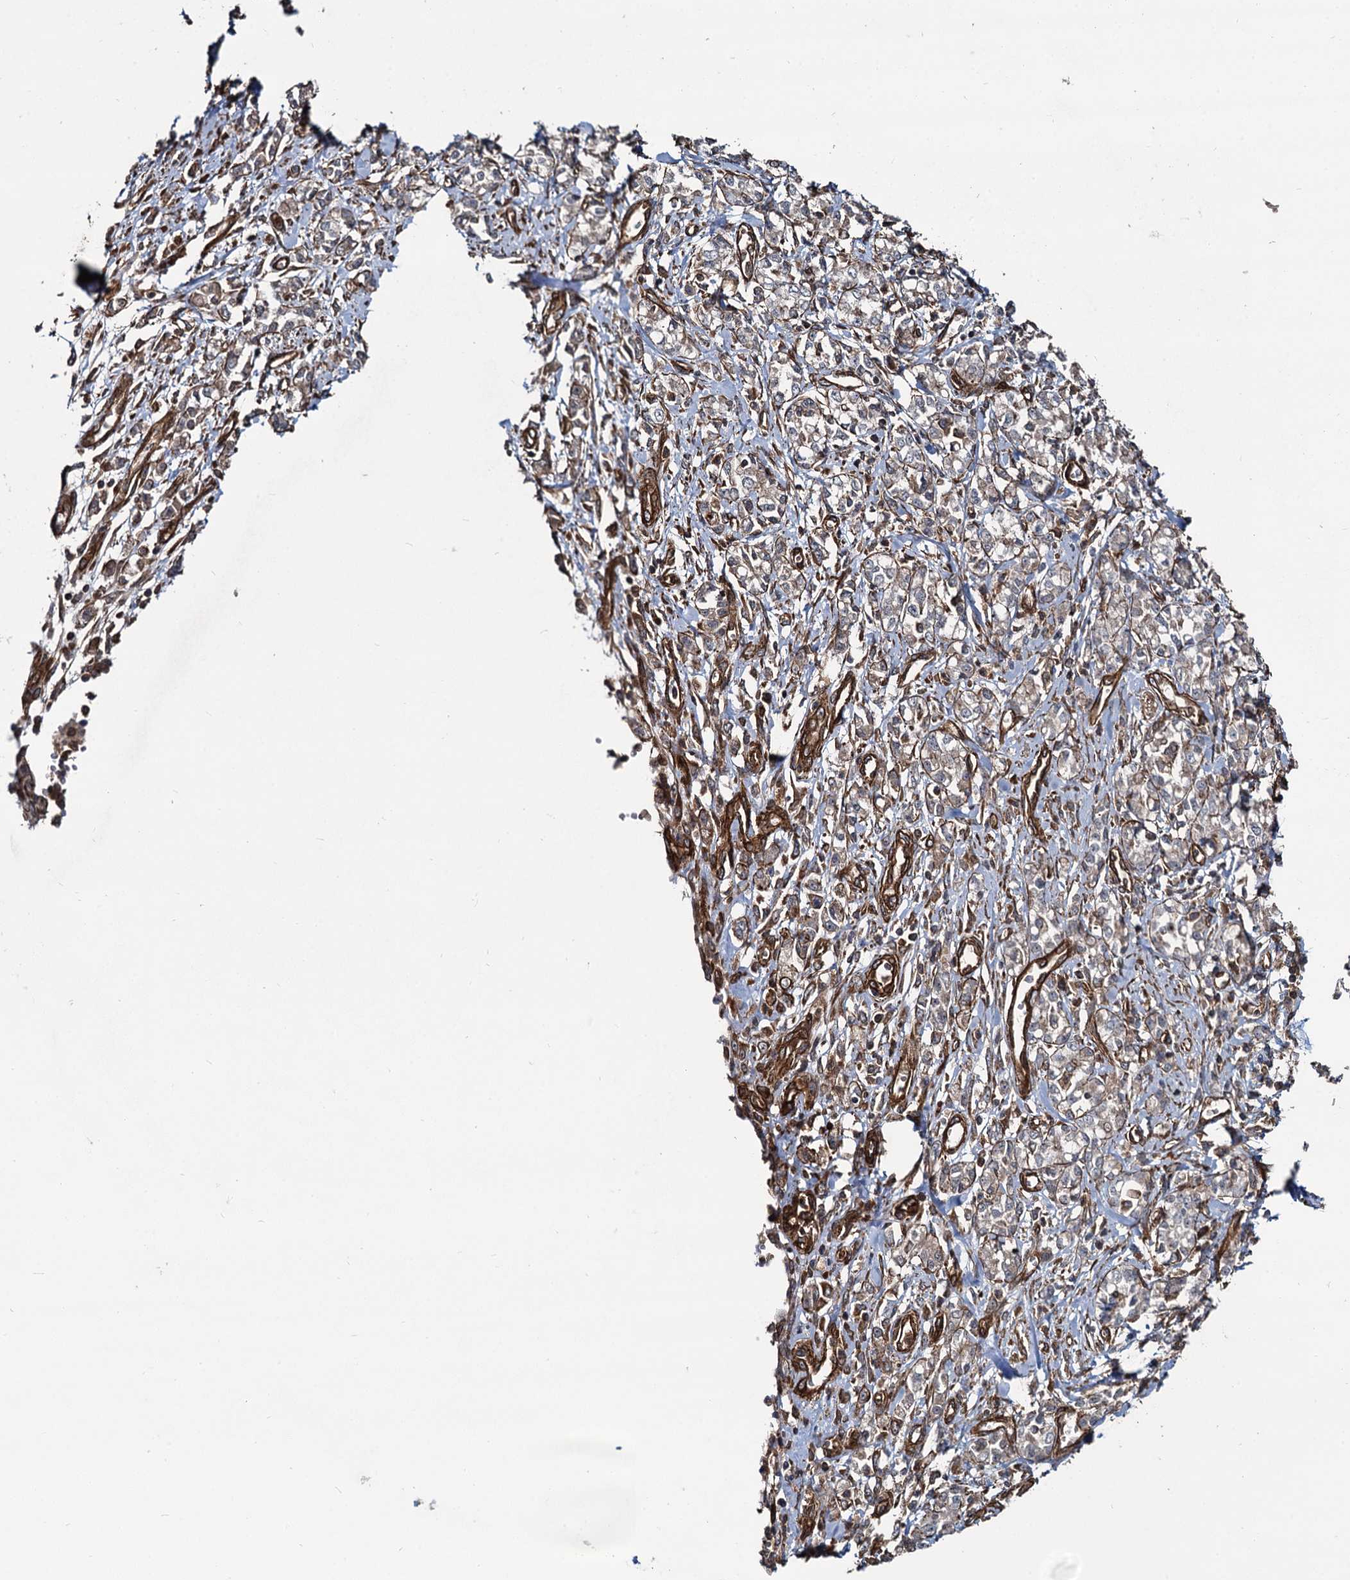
{"staining": {"intensity": "weak", "quantity": ">75%", "location": "cytoplasmic/membranous"}, "tissue": "stomach cancer", "cell_type": "Tumor cells", "image_type": "cancer", "snomed": [{"axis": "morphology", "description": "Adenocarcinoma, NOS"}, {"axis": "topography", "description": "Stomach"}], "caption": "Immunohistochemistry (IHC) image of stomach adenocarcinoma stained for a protein (brown), which shows low levels of weak cytoplasmic/membranous positivity in approximately >75% of tumor cells.", "gene": "SVIP", "patient": {"sex": "female", "age": 76}}